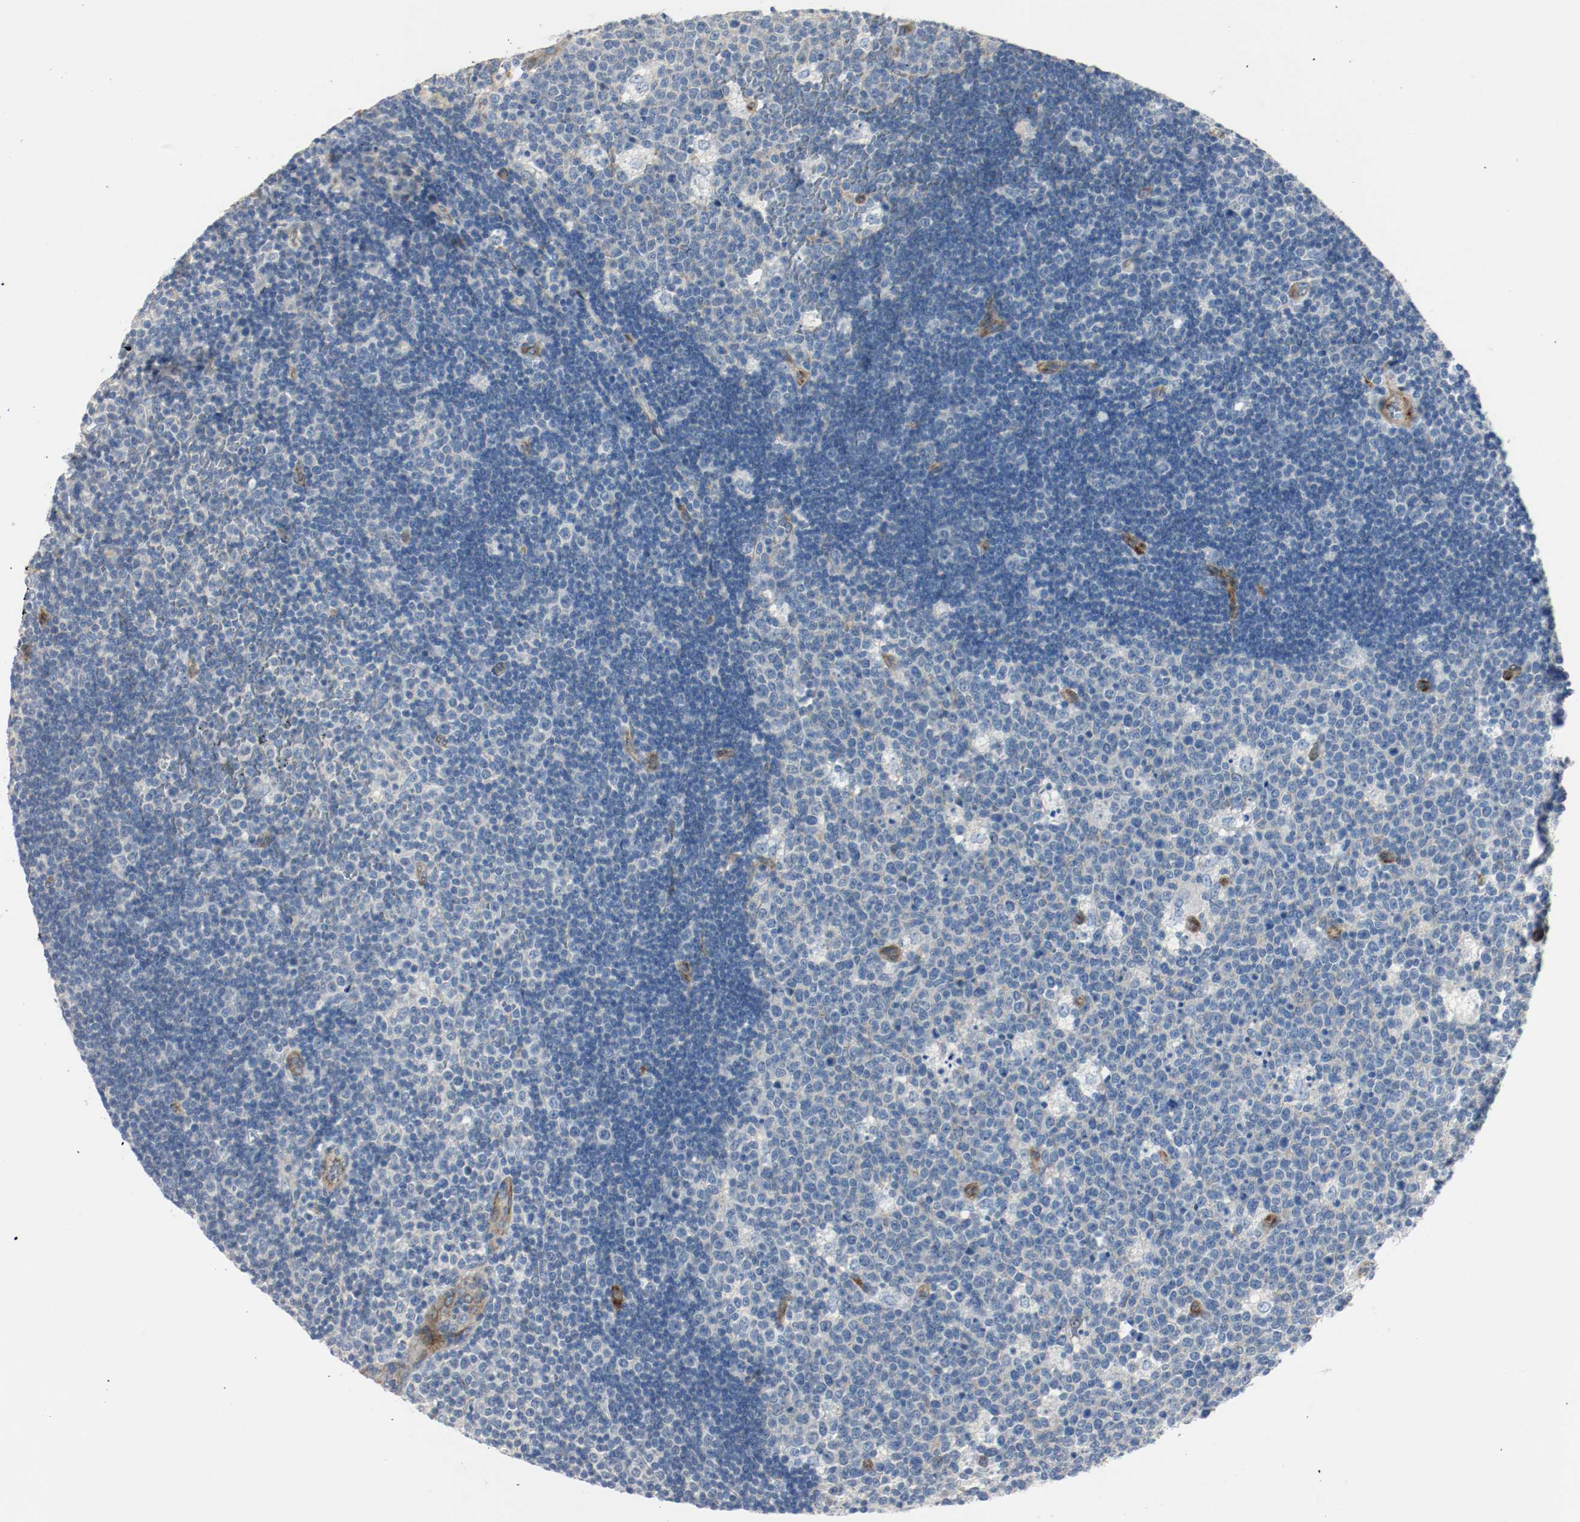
{"staining": {"intensity": "negative", "quantity": "none", "location": "none"}, "tissue": "lymph node", "cell_type": "Germinal center cells", "image_type": "normal", "snomed": [{"axis": "morphology", "description": "Normal tissue, NOS"}, {"axis": "topography", "description": "Lymph node"}, {"axis": "topography", "description": "Salivary gland"}], "caption": "IHC image of normal human lymph node stained for a protein (brown), which reveals no expression in germinal center cells.", "gene": "LAMB1", "patient": {"sex": "male", "age": 8}}